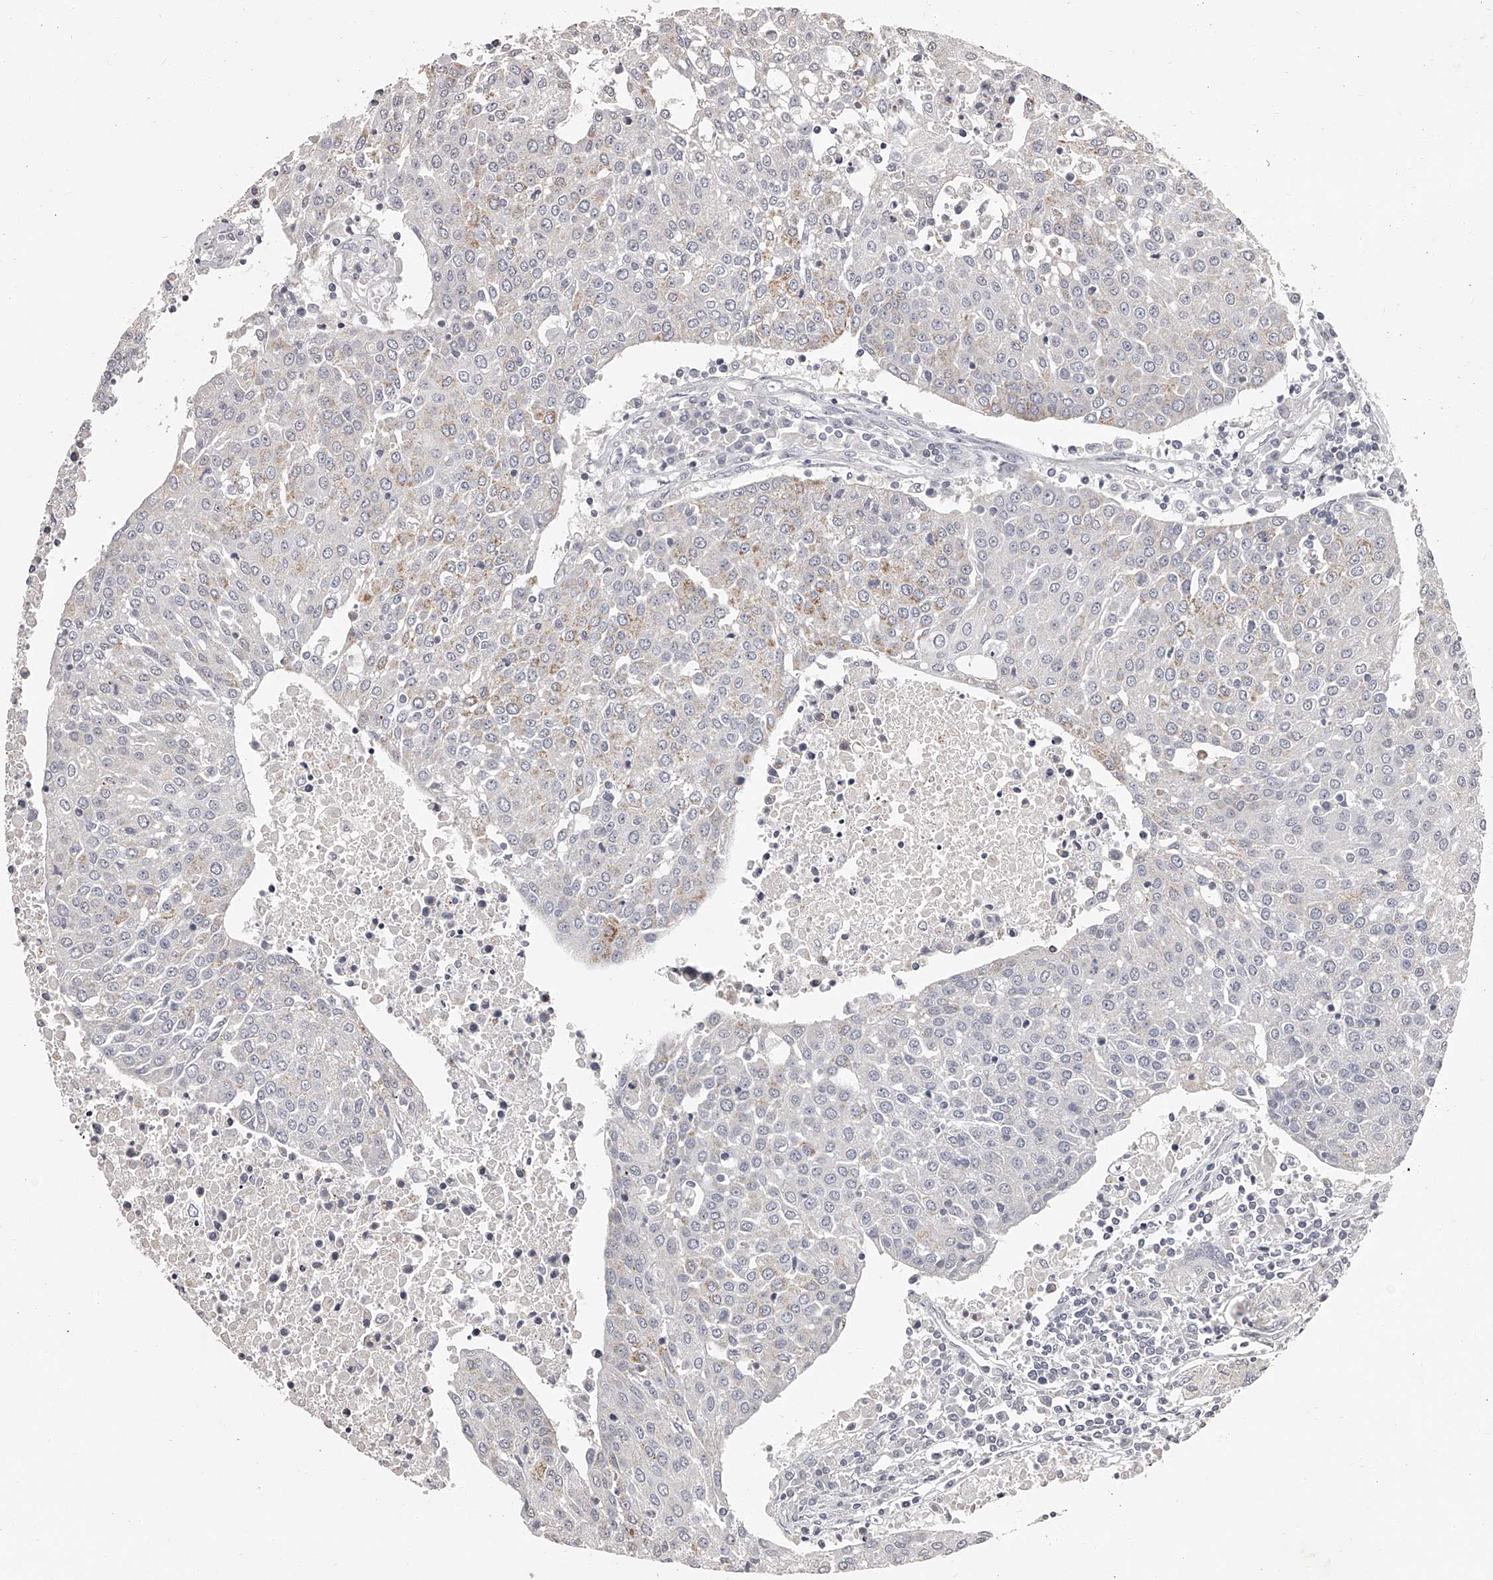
{"staining": {"intensity": "negative", "quantity": "none", "location": "none"}, "tissue": "urothelial cancer", "cell_type": "Tumor cells", "image_type": "cancer", "snomed": [{"axis": "morphology", "description": "Urothelial carcinoma, High grade"}, {"axis": "topography", "description": "Urinary bladder"}], "caption": "High-grade urothelial carcinoma was stained to show a protein in brown. There is no significant expression in tumor cells.", "gene": "NT5DC1", "patient": {"sex": "female", "age": 85}}